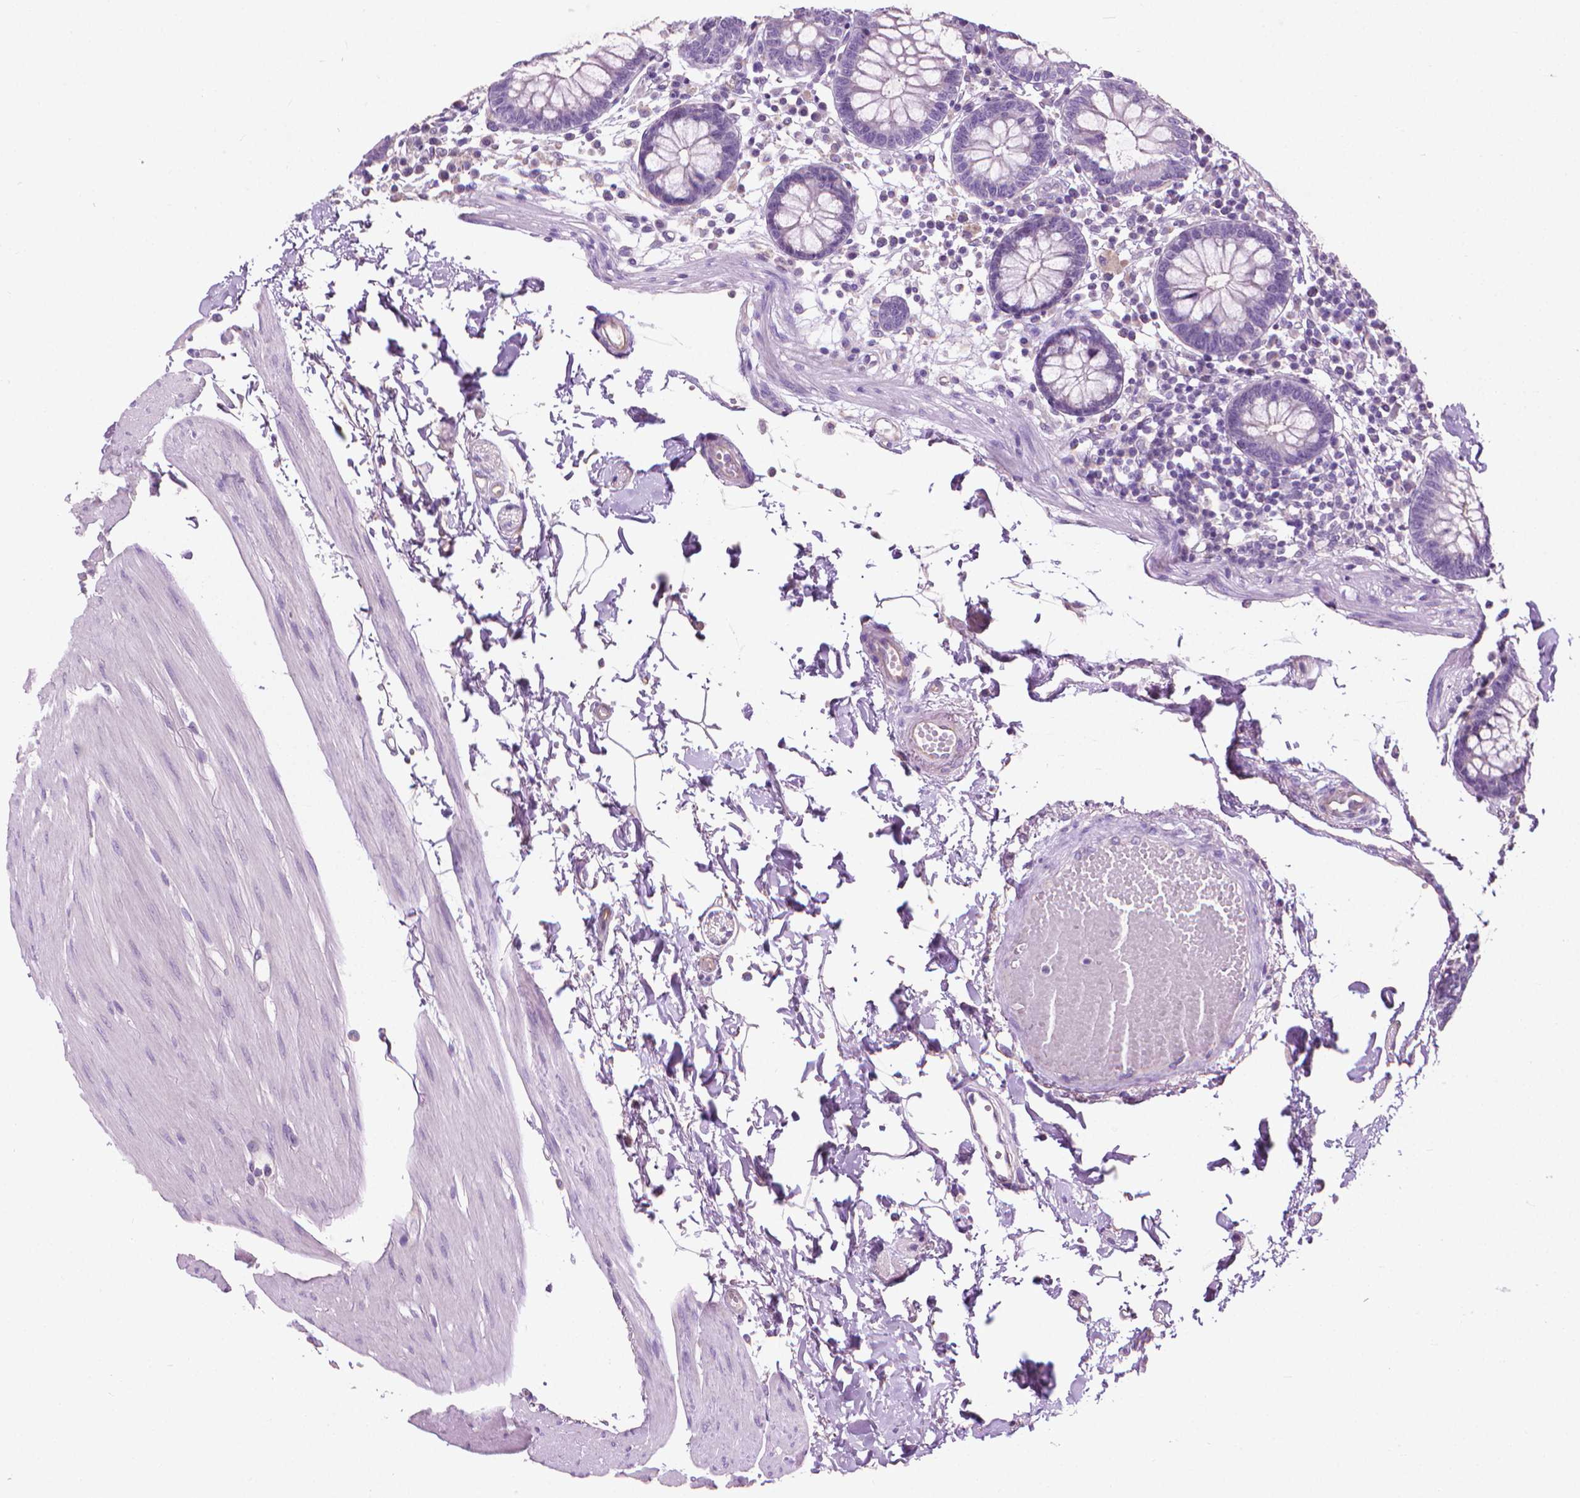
{"staining": {"intensity": "negative", "quantity": "none", "location": "none"}, "tissue": "colon", "cell_type": "Endothelial cells", "image_type": "normal", "snomed": [{"axis": "morphology", "description": "Normal tissue, NOS"}, {"axis": "morphology", "description": "Adenocarcinoma, NOS"}, {"axis": "topography", "description": "Colon"}], "caption": "Endothelial cells show no significant expression in normal colon. The staining was performed using DAB to visualize the protein expression in brown, while the nuclei were stained in blue with hematoxylin (Magnification: 20x).", "gene": "KRT73", "patient": {"sex": "male", "age": 83}}